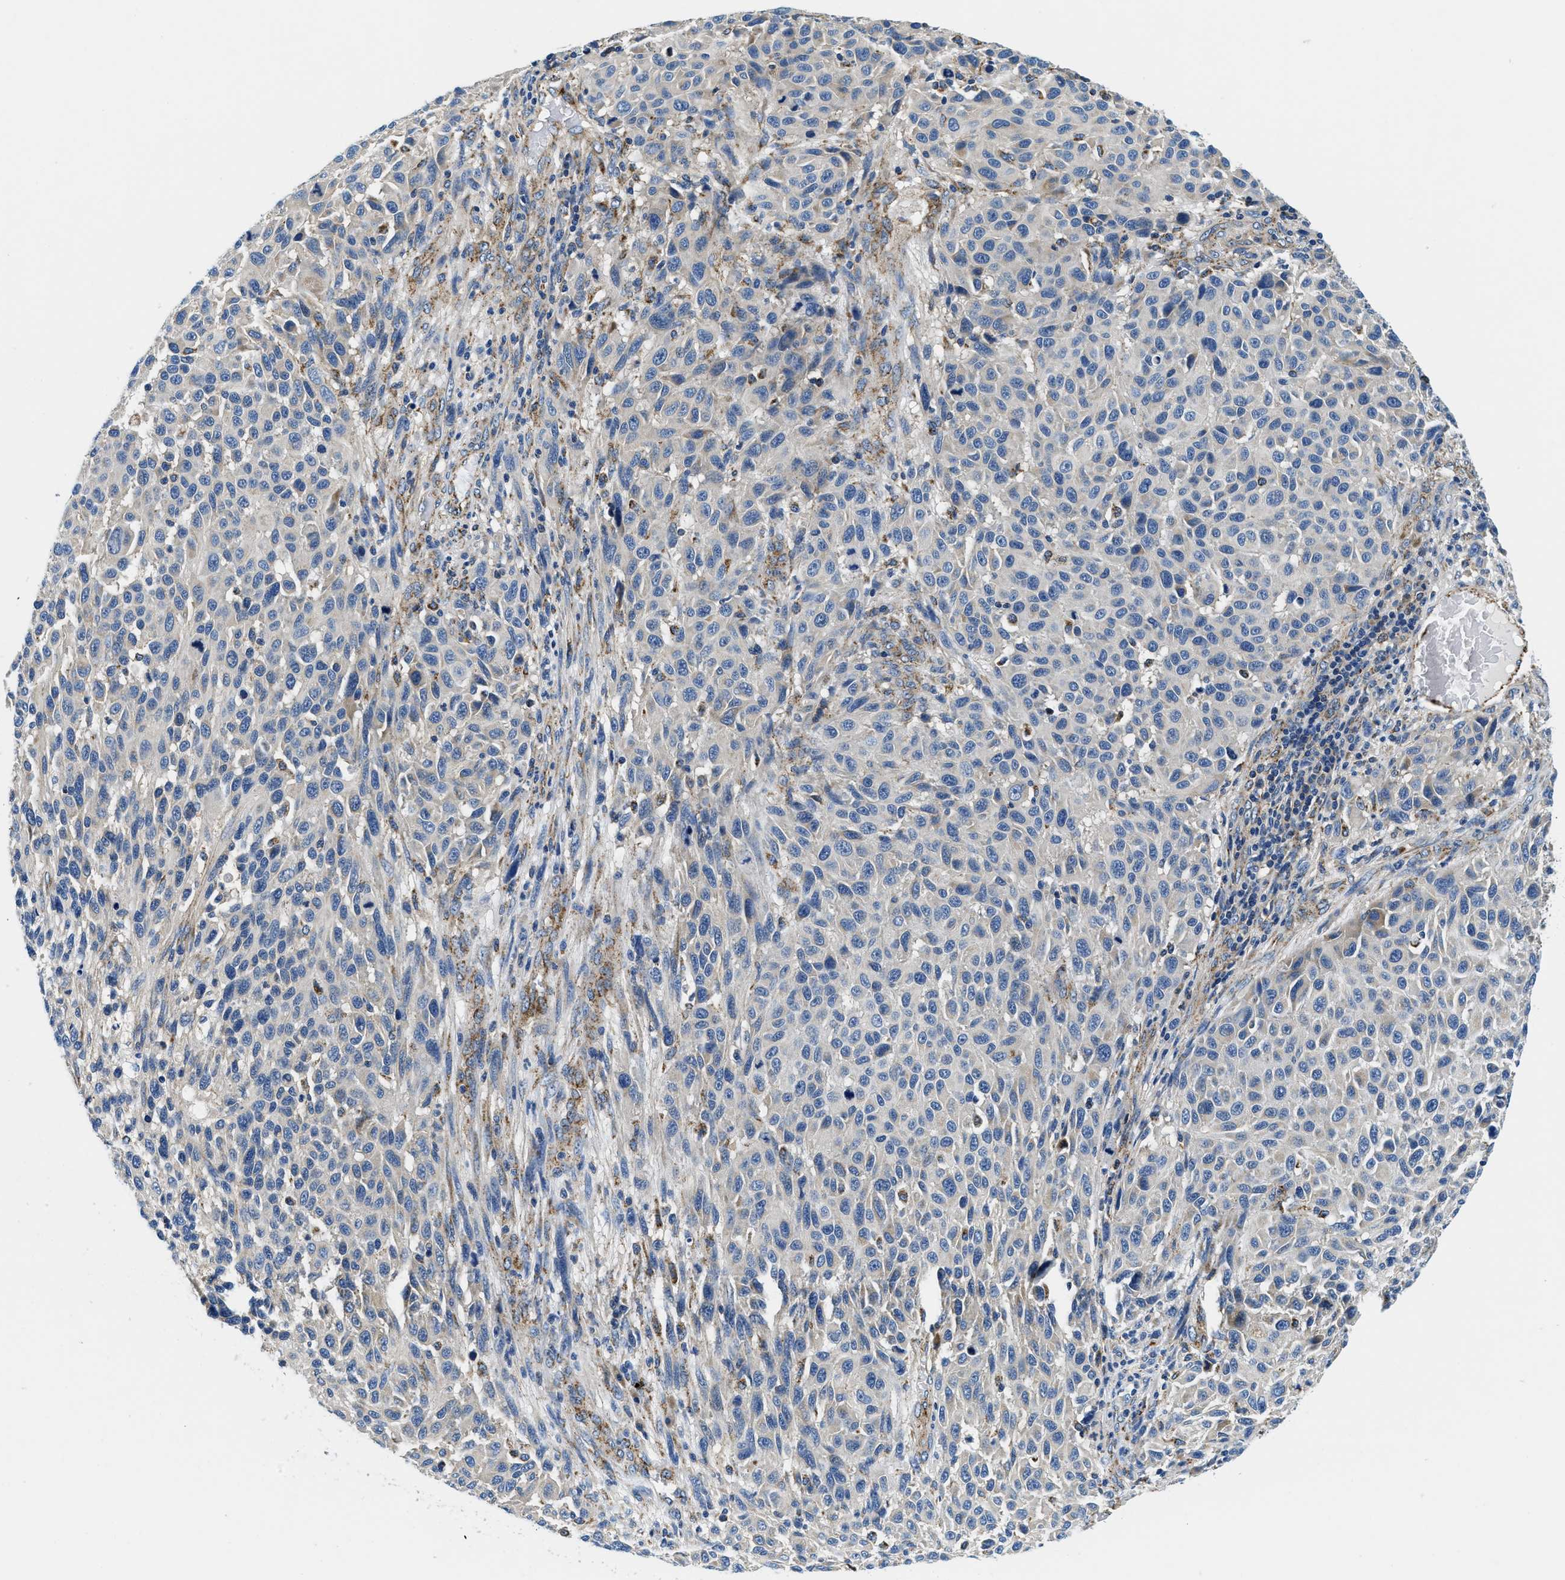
{"staining": {"intensity": "negative", "quantity": "none", "location": "none"}, "tissue": "melanoma", "cell_type": "Tumor cells", "image_type": "cancer", "snomed": [{"axis": "morphology", "description": "Malignant melanoma, Metastatic site"}, {"axis": "topography", "description": "Lymph node"}], "caption": "This is a histopathology image of immunohistochemistry staining of melanoma, which shows no staining in tumor cells.", "gene": "SAMD4B", "patient": {"sex": "male", "age": 61}}